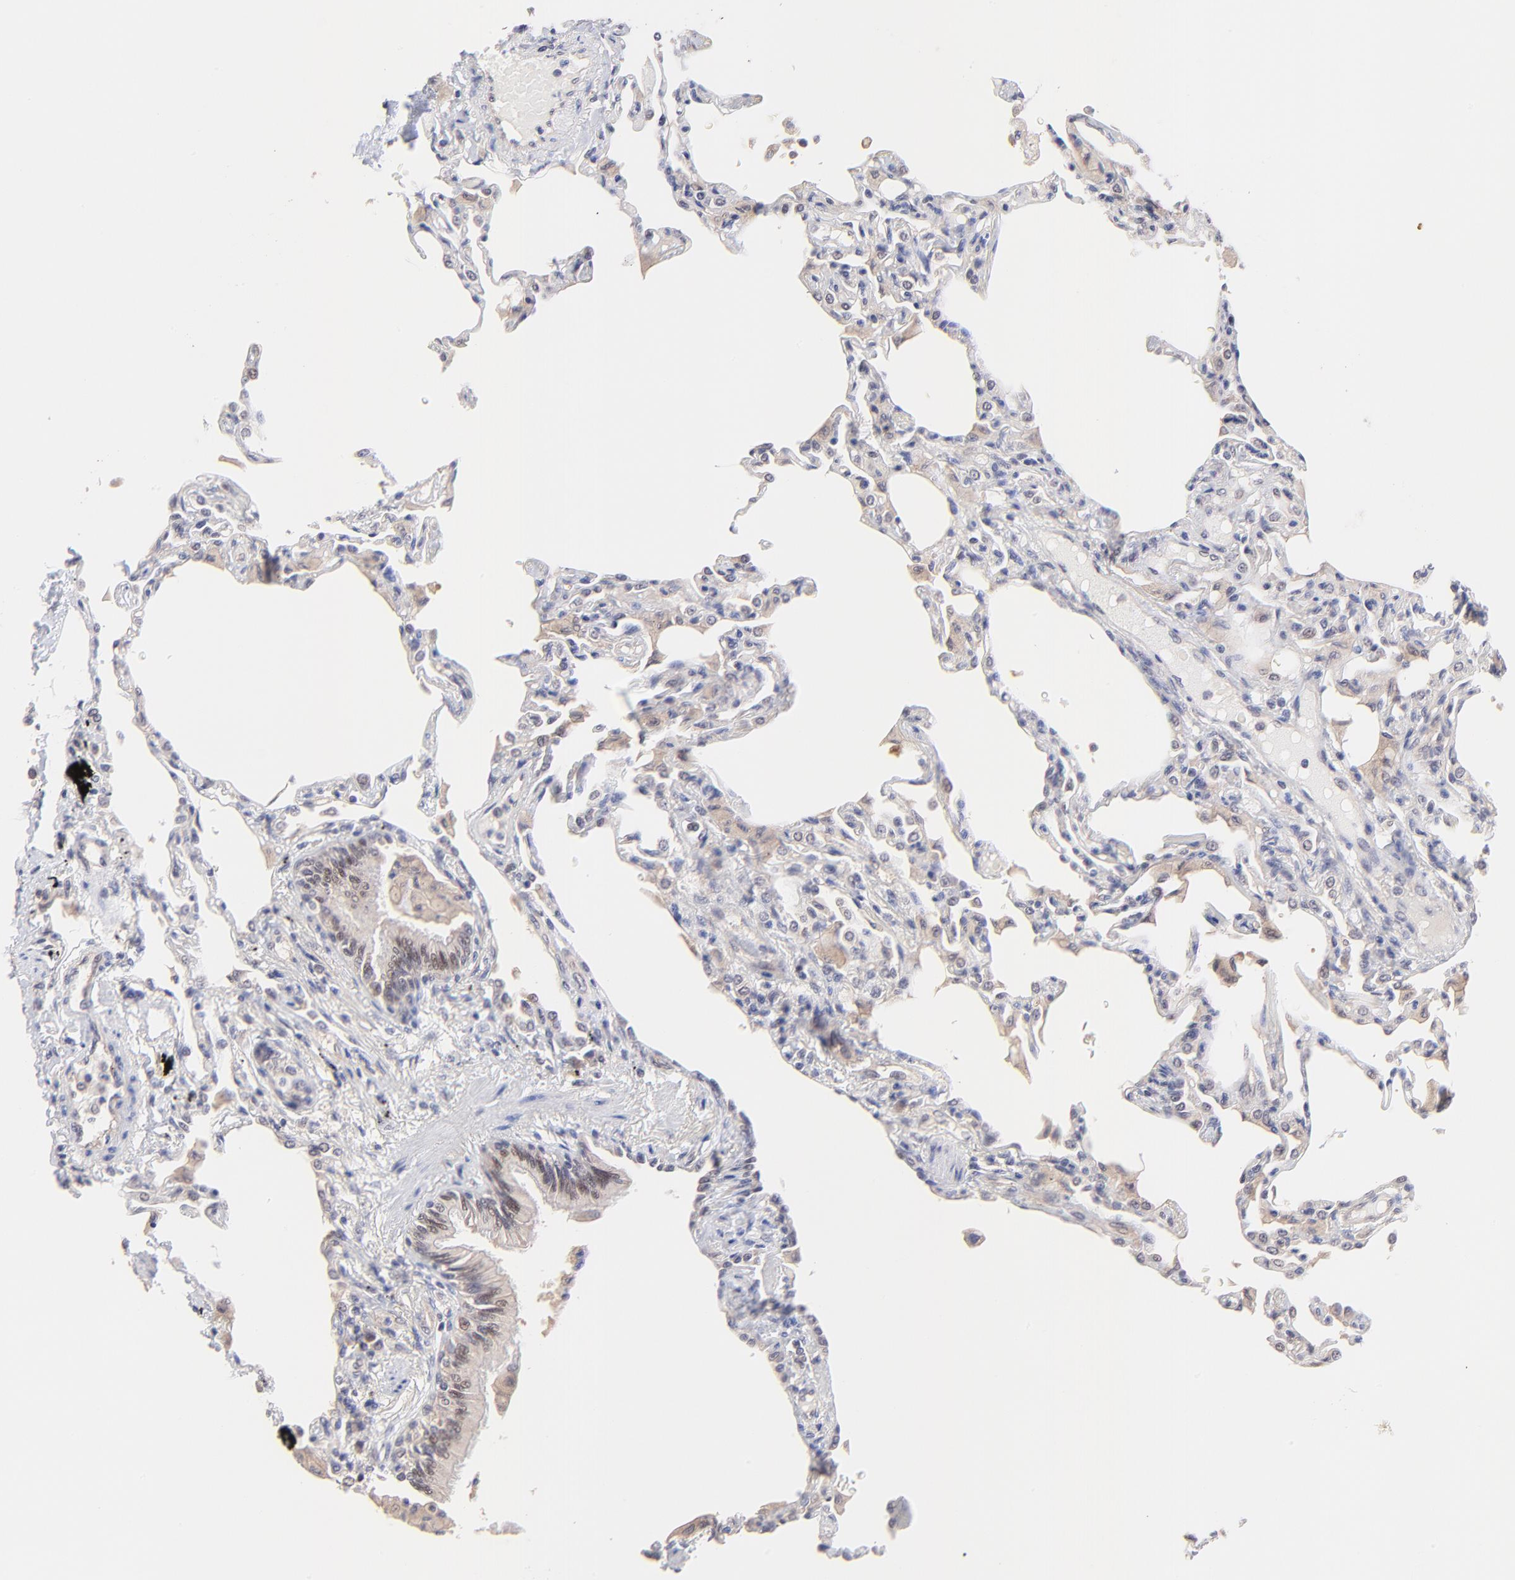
{"staining": {"intensity": "negative", "quantity": "none", "location": "none"}, "tissue": "lung", "cell_type": "Alveolar cells", "image_type": "normal", "snomed": [{"axis": "morphology", "description": "Normal tissue, NOS"}, {"axis": "topography", "description": "Lung"}], "caption": "Benign lung was stained to show a protein in brown. There is no significant positivity in alveolar cells. (DAB immunohistochemistry (IHC), high magnification).", "gene": "ZNF747", "patient": {"sex": "female", "age": 49}}